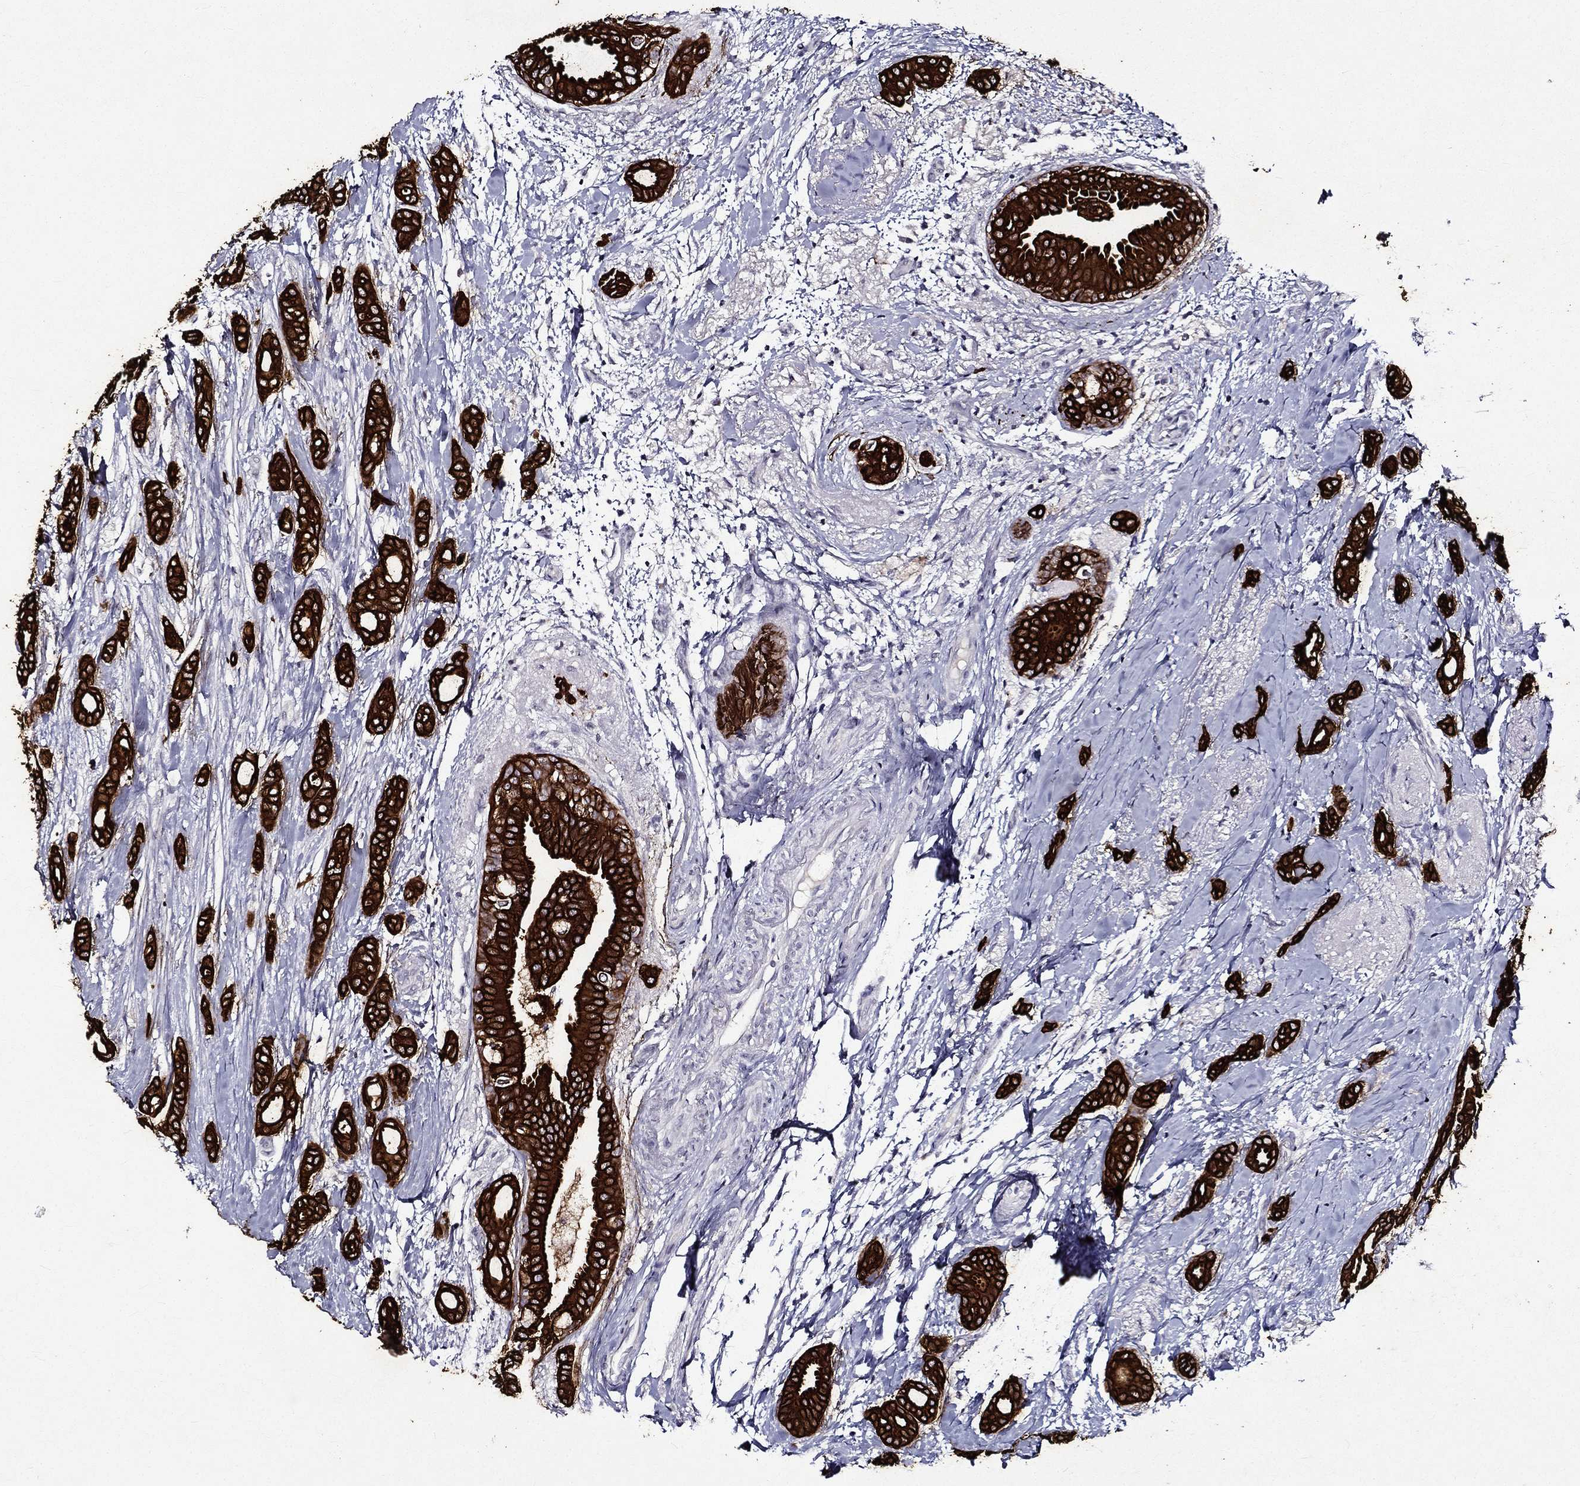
{"staining": {"intensity": "strong", "quantity": ">75%", "location": "cytoplasmic/membranous"}, "tissue": "breast cancer", "cell_type": "Tumor cells", "image_type": "cancer", "snomed": [{"axis": "morphology", "description": "Duct carcinoma"}, {"axis": "topography", "description": "Breast"}], "caption": "Strong cytoplasmic/membranous protein expression is seen in about >75% of tumor cells in infiltrating ductal carcinoma (breast). (DAB = brown stain, brightfield microscopy at high magnification).", "gene": "KRT7", "patient": {"sex": "female", "age": 51}}